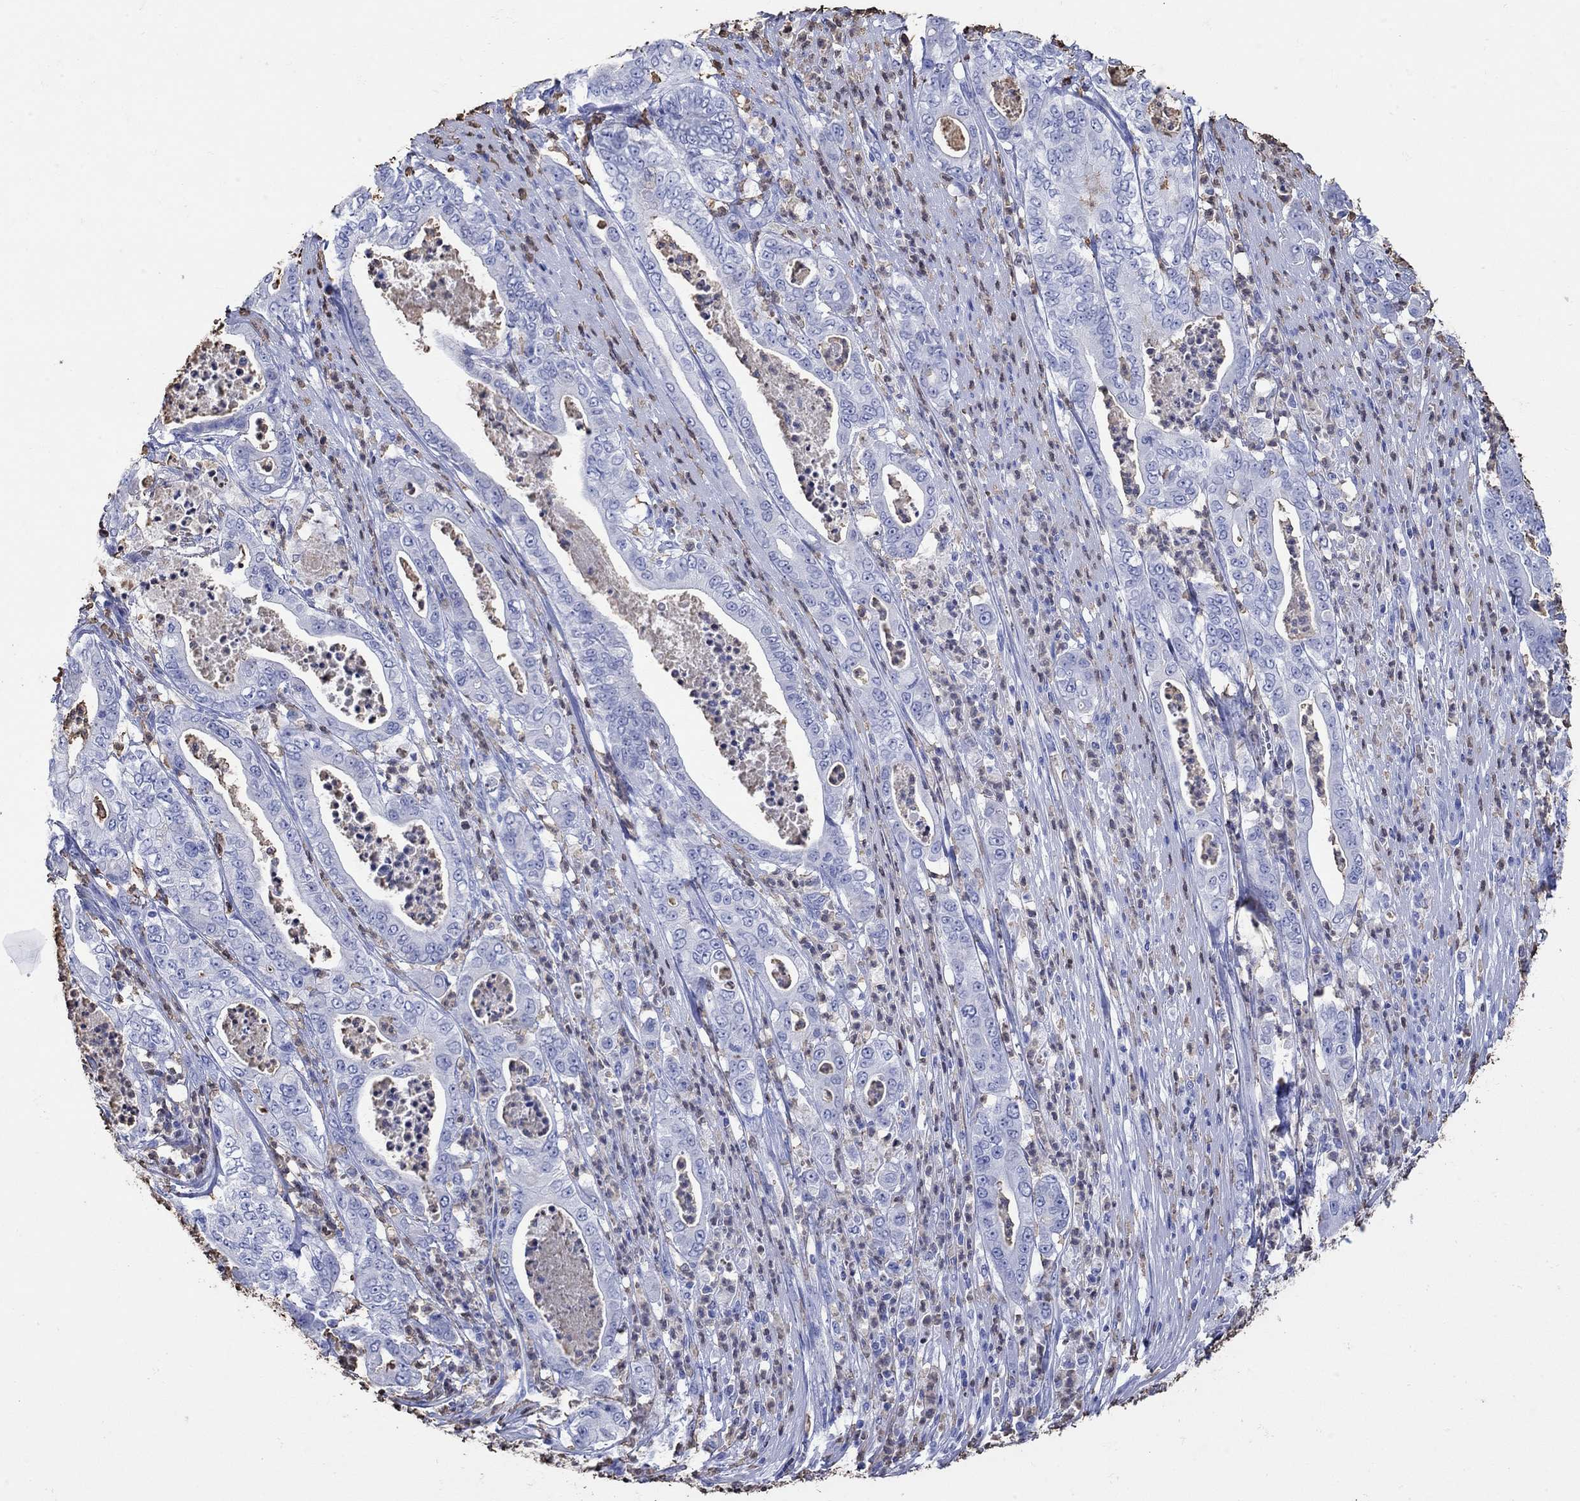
{"staining": {"intensity": "negative", "quantity": "none", "location": "none"}, "tissue": "pancreatic cancer", "cell_type": "Tumor cells", "image_type": "cancer", "snomed": [{"axis": "morphology", "description": "Adenocarcinoma, NOS"}, {"axis": "topography", "description": "Pancreas"}], "caption": "Human adenocarcinoma (pancreatic) stained for a protein using immunohistochemistry (IHC) demonstrates no staining in tumor cells.", "gene": "LINGO3", "patient": {"sex": "male", "age": 71}}